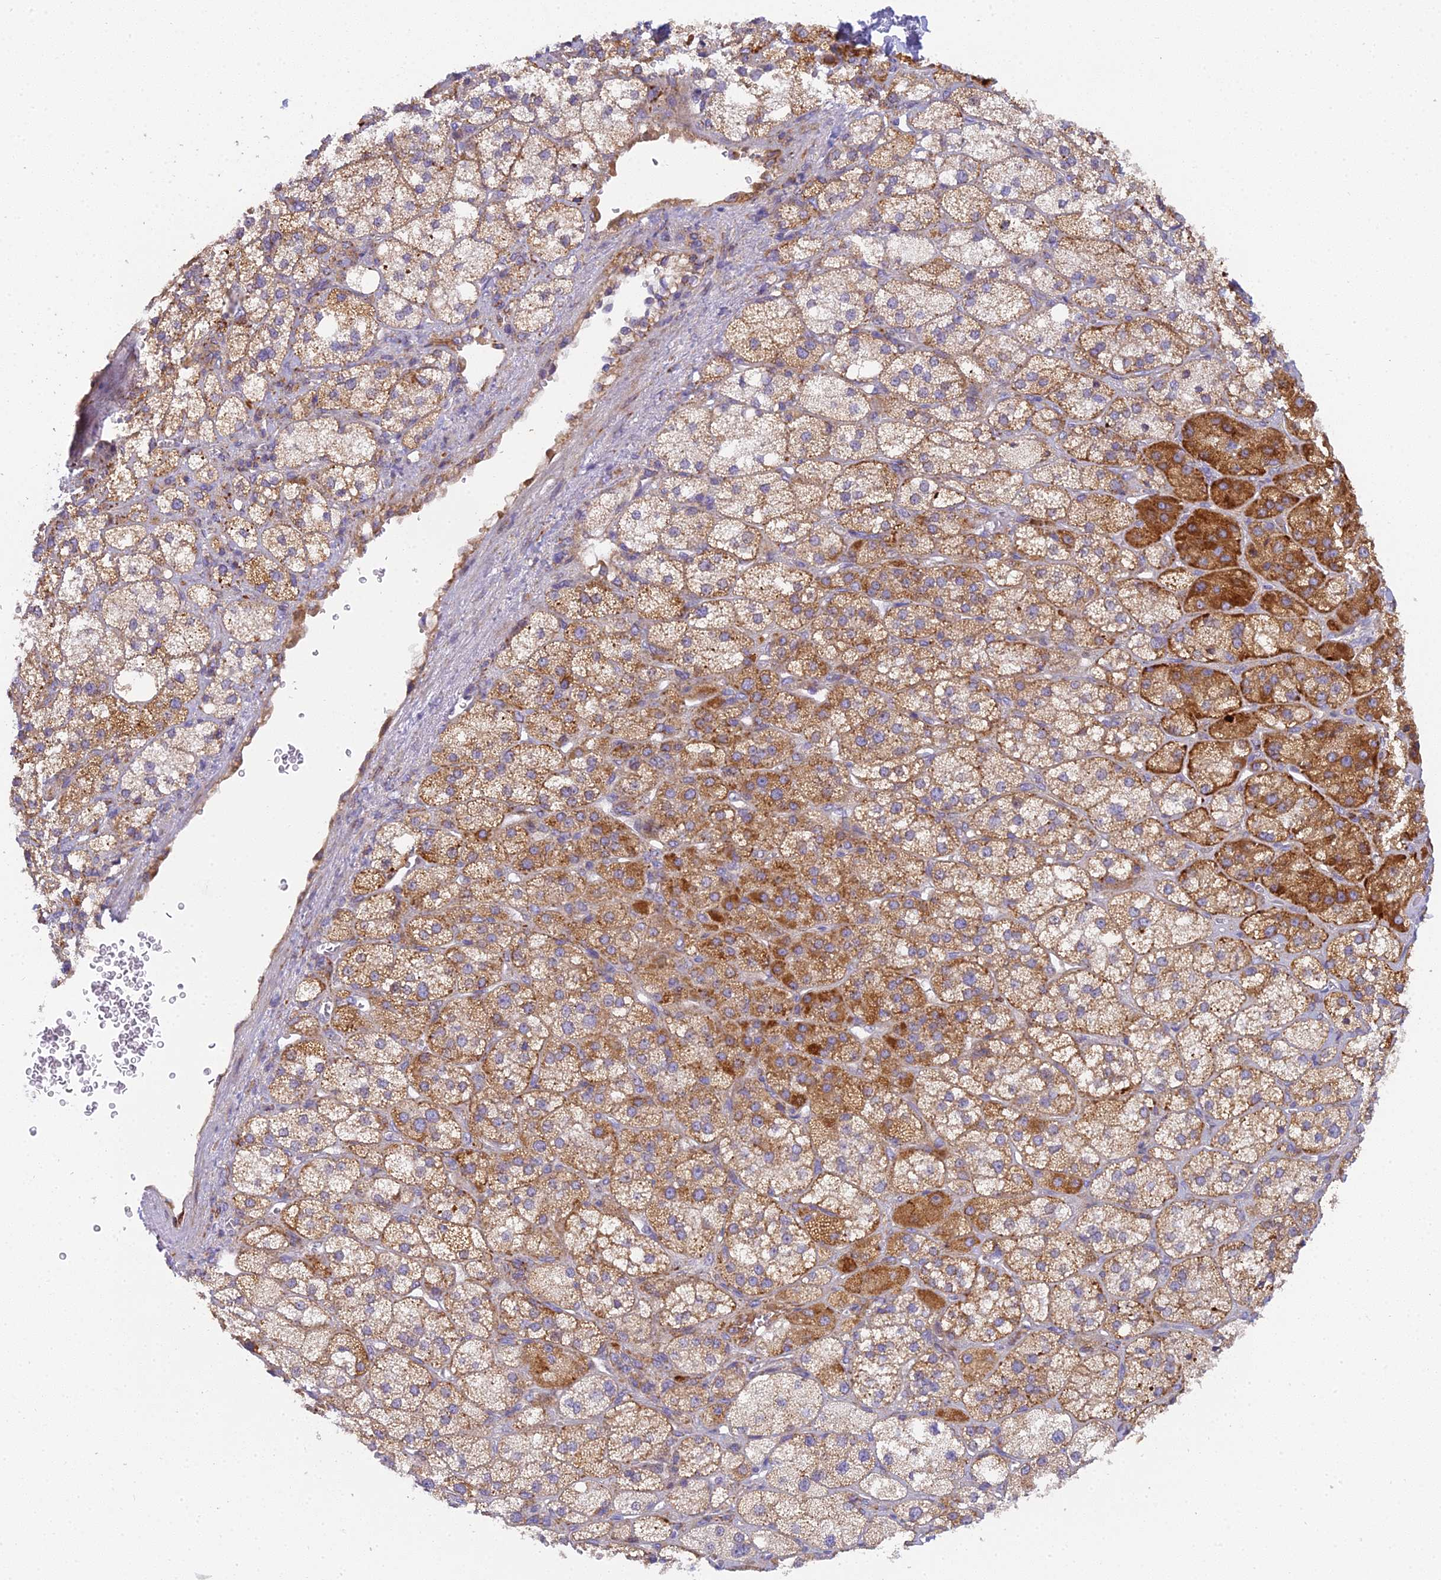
{"staining": {"intensity": "moderate", "quantity": ">75%", "location": "cytoplasmic/membranous"}, "tissue": "adrenal gland", "cell_type": "Glandular cells", "image_type": "normal", "snomed": [{"axis": "morphology", "description": "Normal tissue, NOS"}, {"axis": "topography", "description": "Adrenal gland"}], "caption": "Protein staining of unremarkable adrenal gland displays moderate cytoplasmic/membranous staining in approximately >75% of glandular cells. The staining was performed using DAB (3,3'-diaminobenzidine), with brown indicating positive protein expression. Nuclei are stained blue with hematoxylin.", "gene": "CLCN7", "patient": {"sex": "male", "age": 61}}